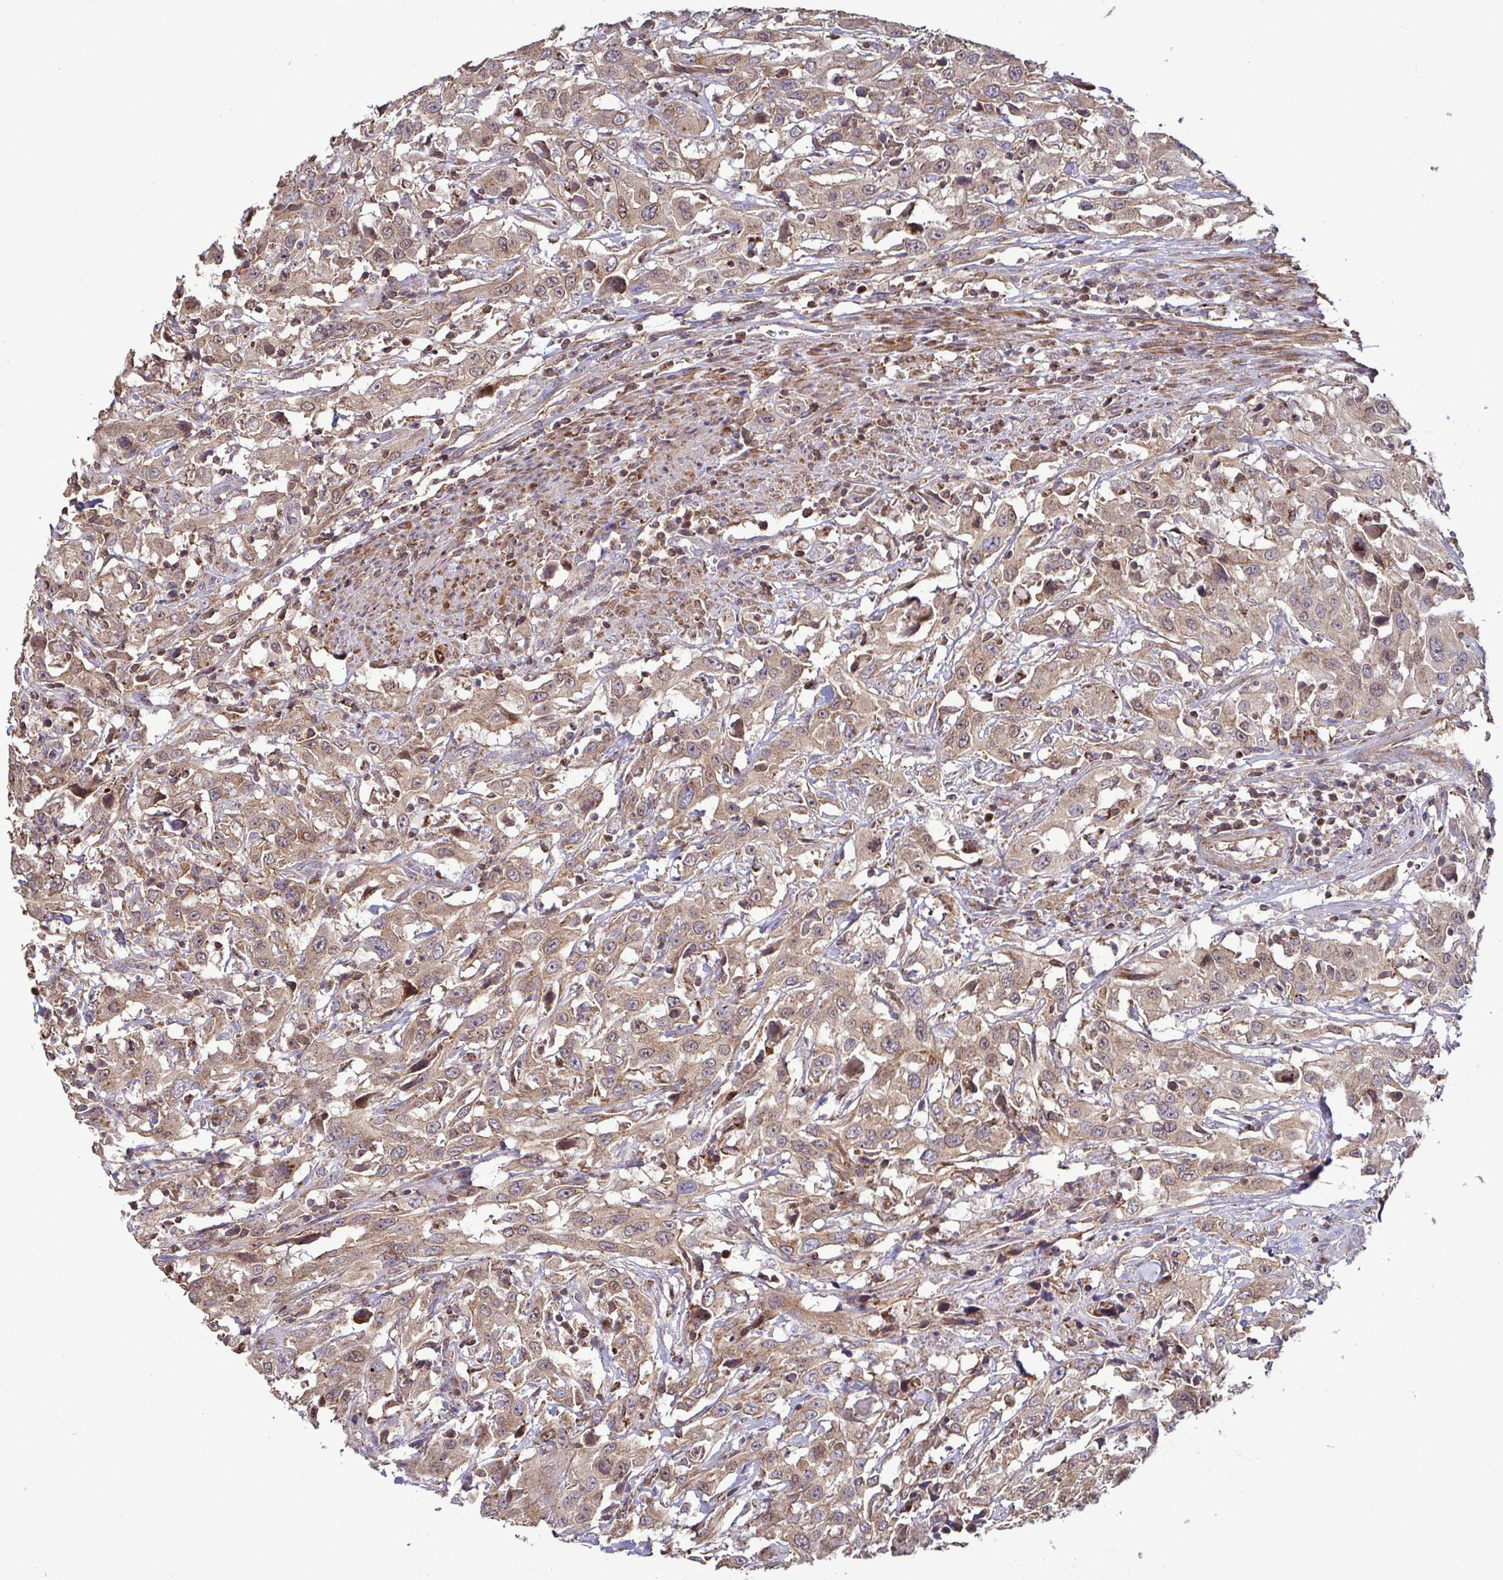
{"staining": {"intensity": "moderate", "quantity": ">75%", "location": "cytoplasmic/membranous"}, "tissue": "urothelial cancer", "cell_type": "Tumor cells", "image_type": "cancer", "snomed": [{"axis": "morphology", "description": "Urothelial carcinoma, High grade"}, {"axis": "topography", "description": "Urinary bladder"}], "caption": "A histopathology image of urothelial carcinoma (high-grade) stained for a protein demonstrates moderate cytoplasmic/membranous brown staining in tumor cells.", "gene": "SPRY1", "patient": {"sex": "male", "age": 61}}